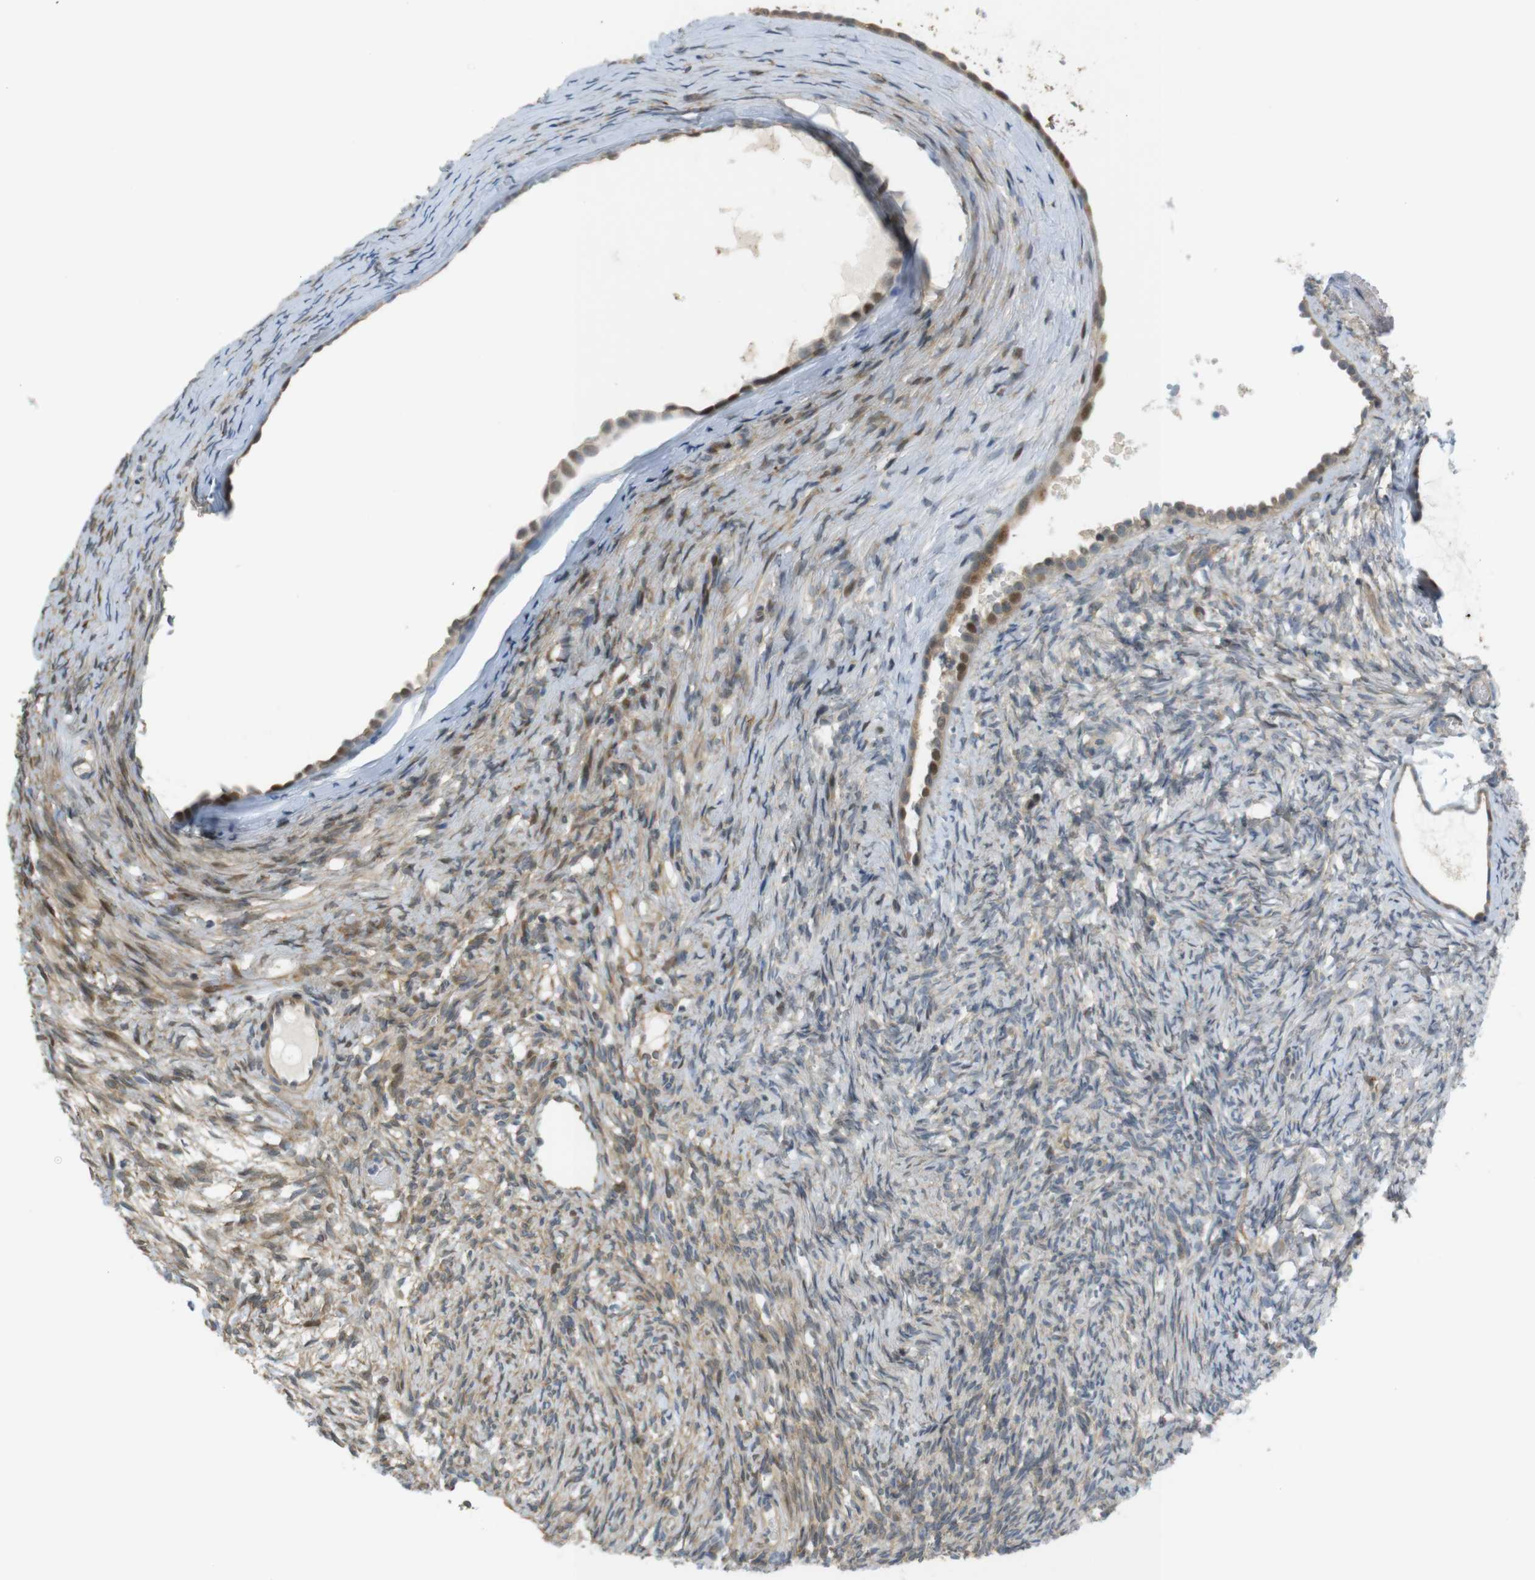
{"staining": {"intensity": "moderate", "quantity": "25%-75%", "location": "cytoplasmic/membranous"}, "tissue": "ovary", "cell_type": "Ovarian stroma cells", "image_type": "normal", "snomed": [{"axis": "morphology", "description": "Normal tissue, NOS"}, {"axis": "topography", "description": "Ovary"}], "caption": "Immunohistochemistry (DAB (3,3'-diaminobenzidine)) staining of normal human ovary demonstrates moderate cytoplasmic/membranous protein positivity in approximately 25%-75% of ovarian stroma cells.", "gene": "TSPAN9", "patient": {"sex": "female", "age": 33}}